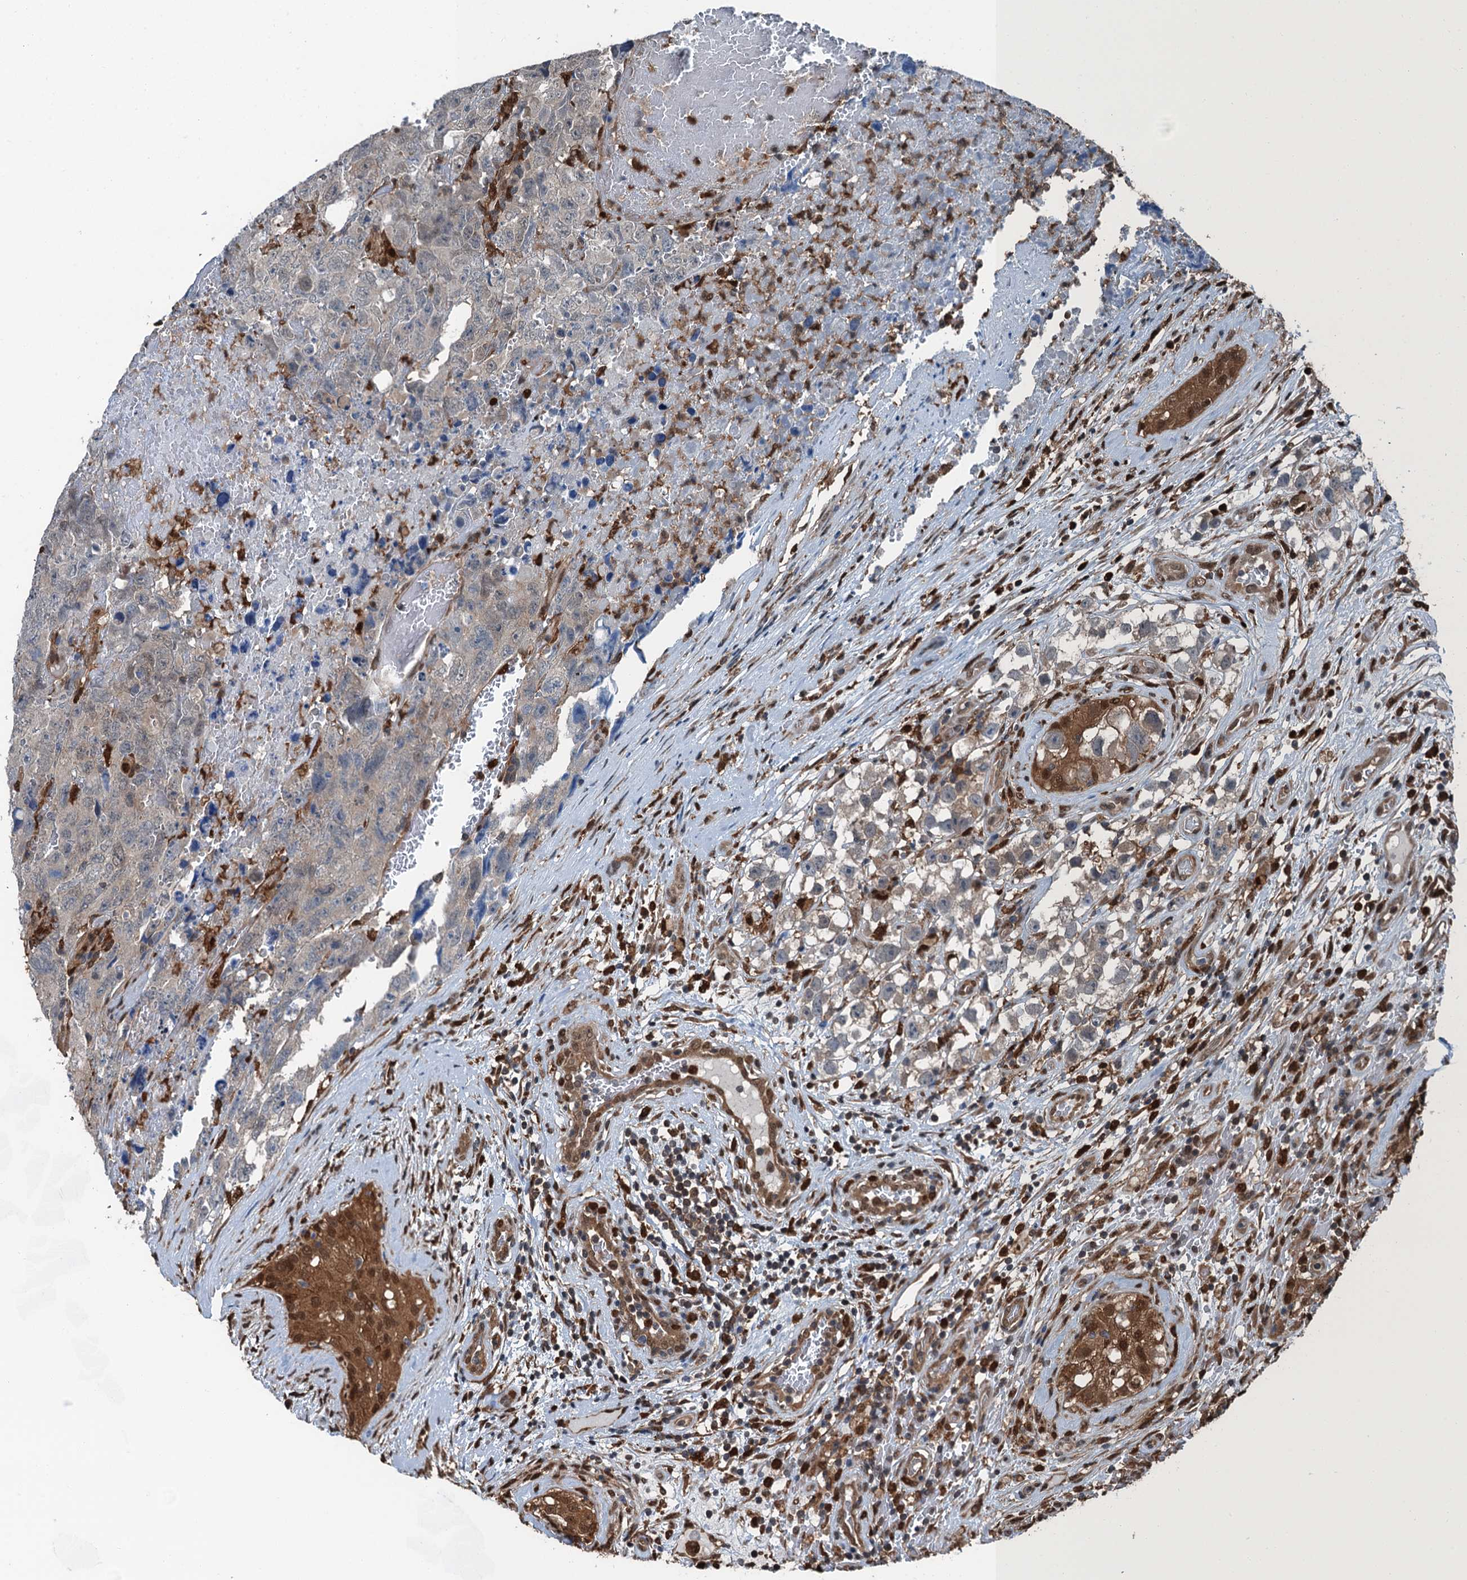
{"staining": {"intensity": "negative", "quantity": "none", "location": "none"}, "tissue": "testis cancer", "cell_type": "Tumor cells", "image_type": "cancer", "snomed": [{"axis": "morphology", "description": "Carcinoma, Embryonal, NOS"}, {"axis": "topography", "description": "Testis"}], "caption": "Tumor cells are negative for brown protein staining in embryonal carcinoma (testis).", "gene": "RNH1", "patient": {"sex": "male", "age": 45}}